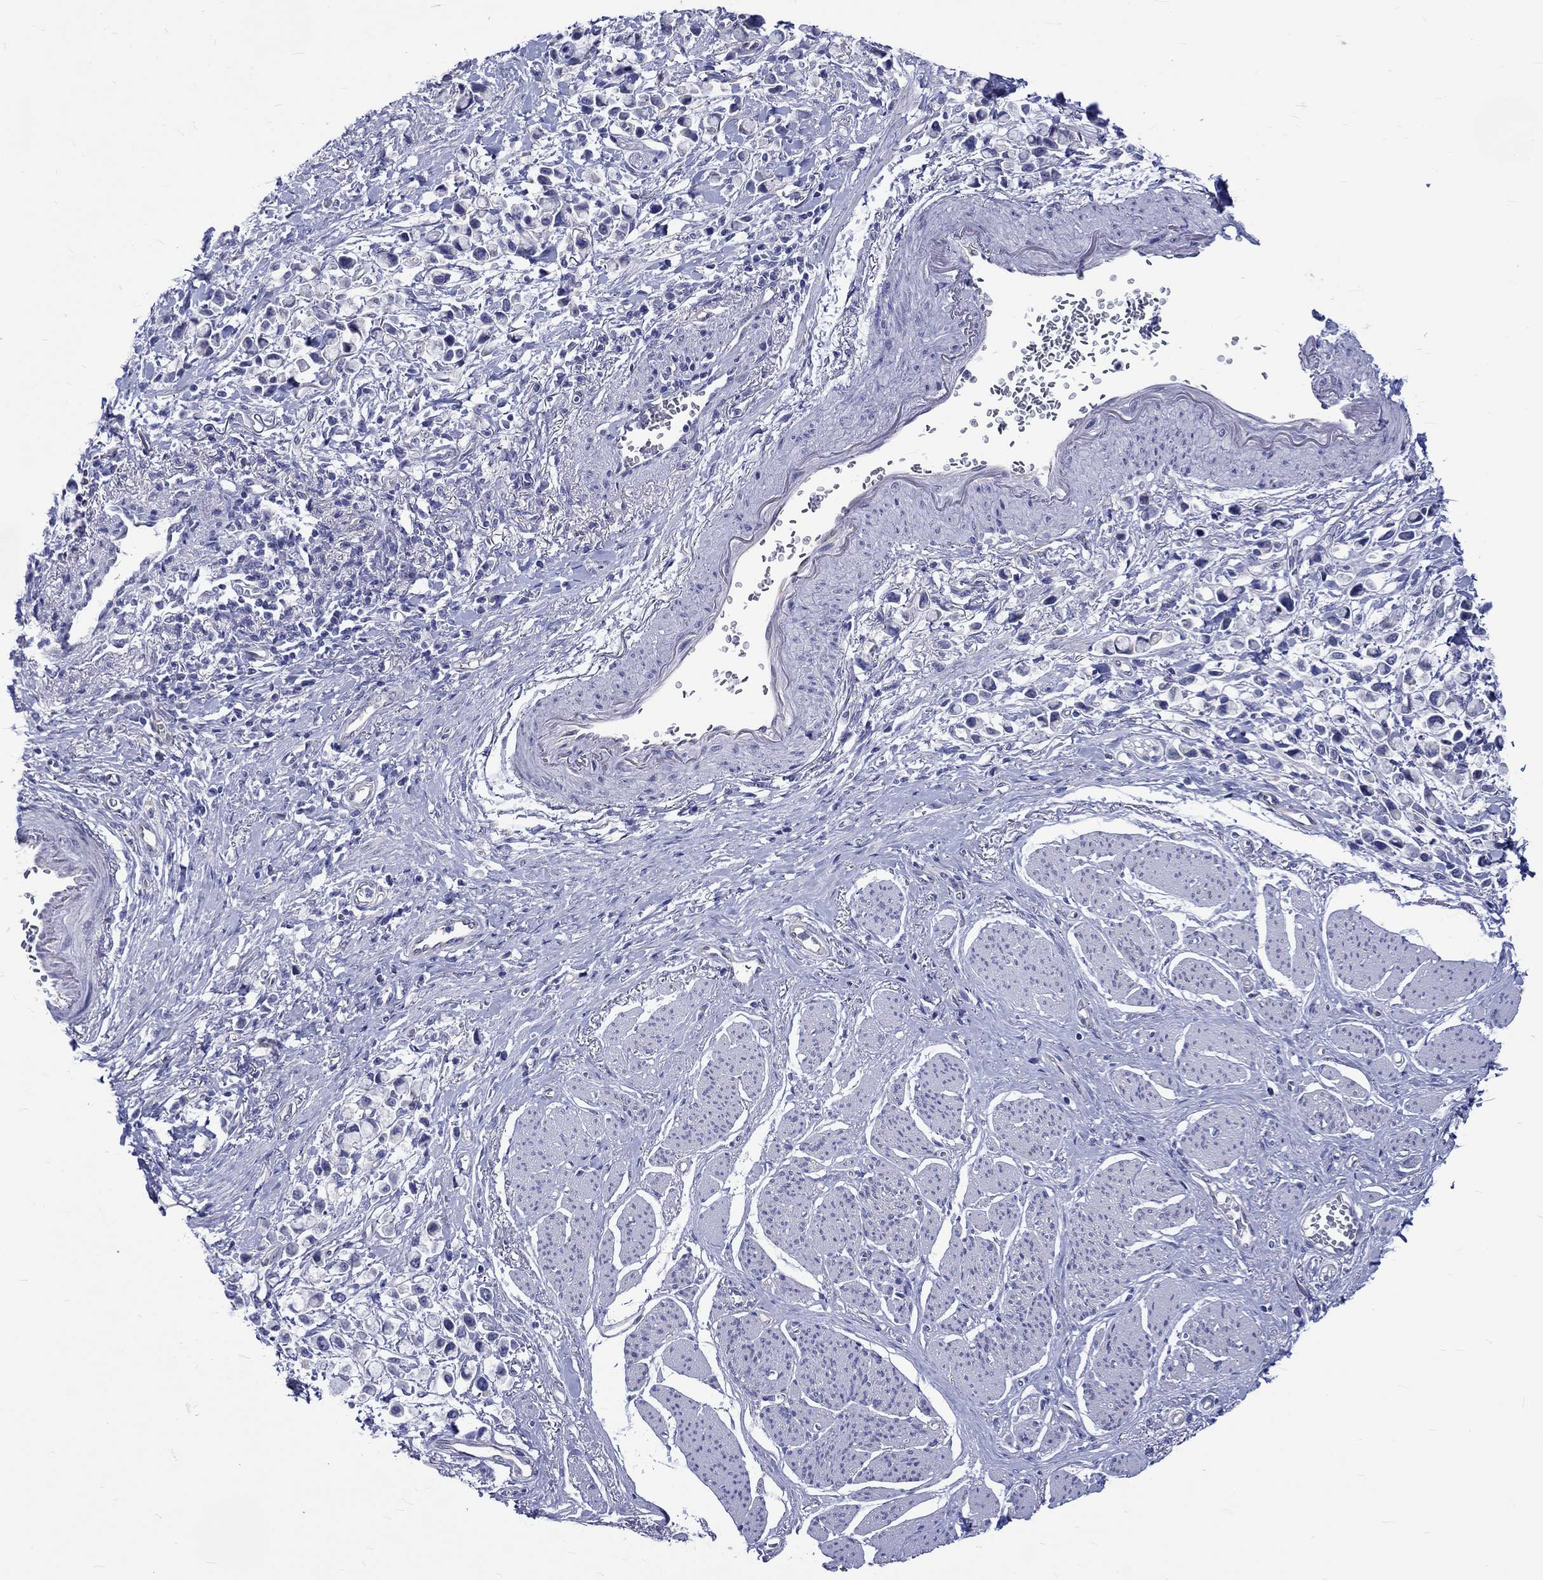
{"staining": {"intensity": "negative", "quantity": "none", "location": "none"}, "tissue": "stomach cancer", "cell_type": "Tumor cells", "image_type": "cancer", "snomed": [{"axis": "morphology", "description": "Adenocarcinoma, NOS"}, {"axis": "topography", "description": "Stomach"}], "caption": "Immunohistochemical staining of stomach cancer exhibits no significant expression in tumor cells.", "gene": "SH2D7", "patient": {"sex": "female", "age": 81}}